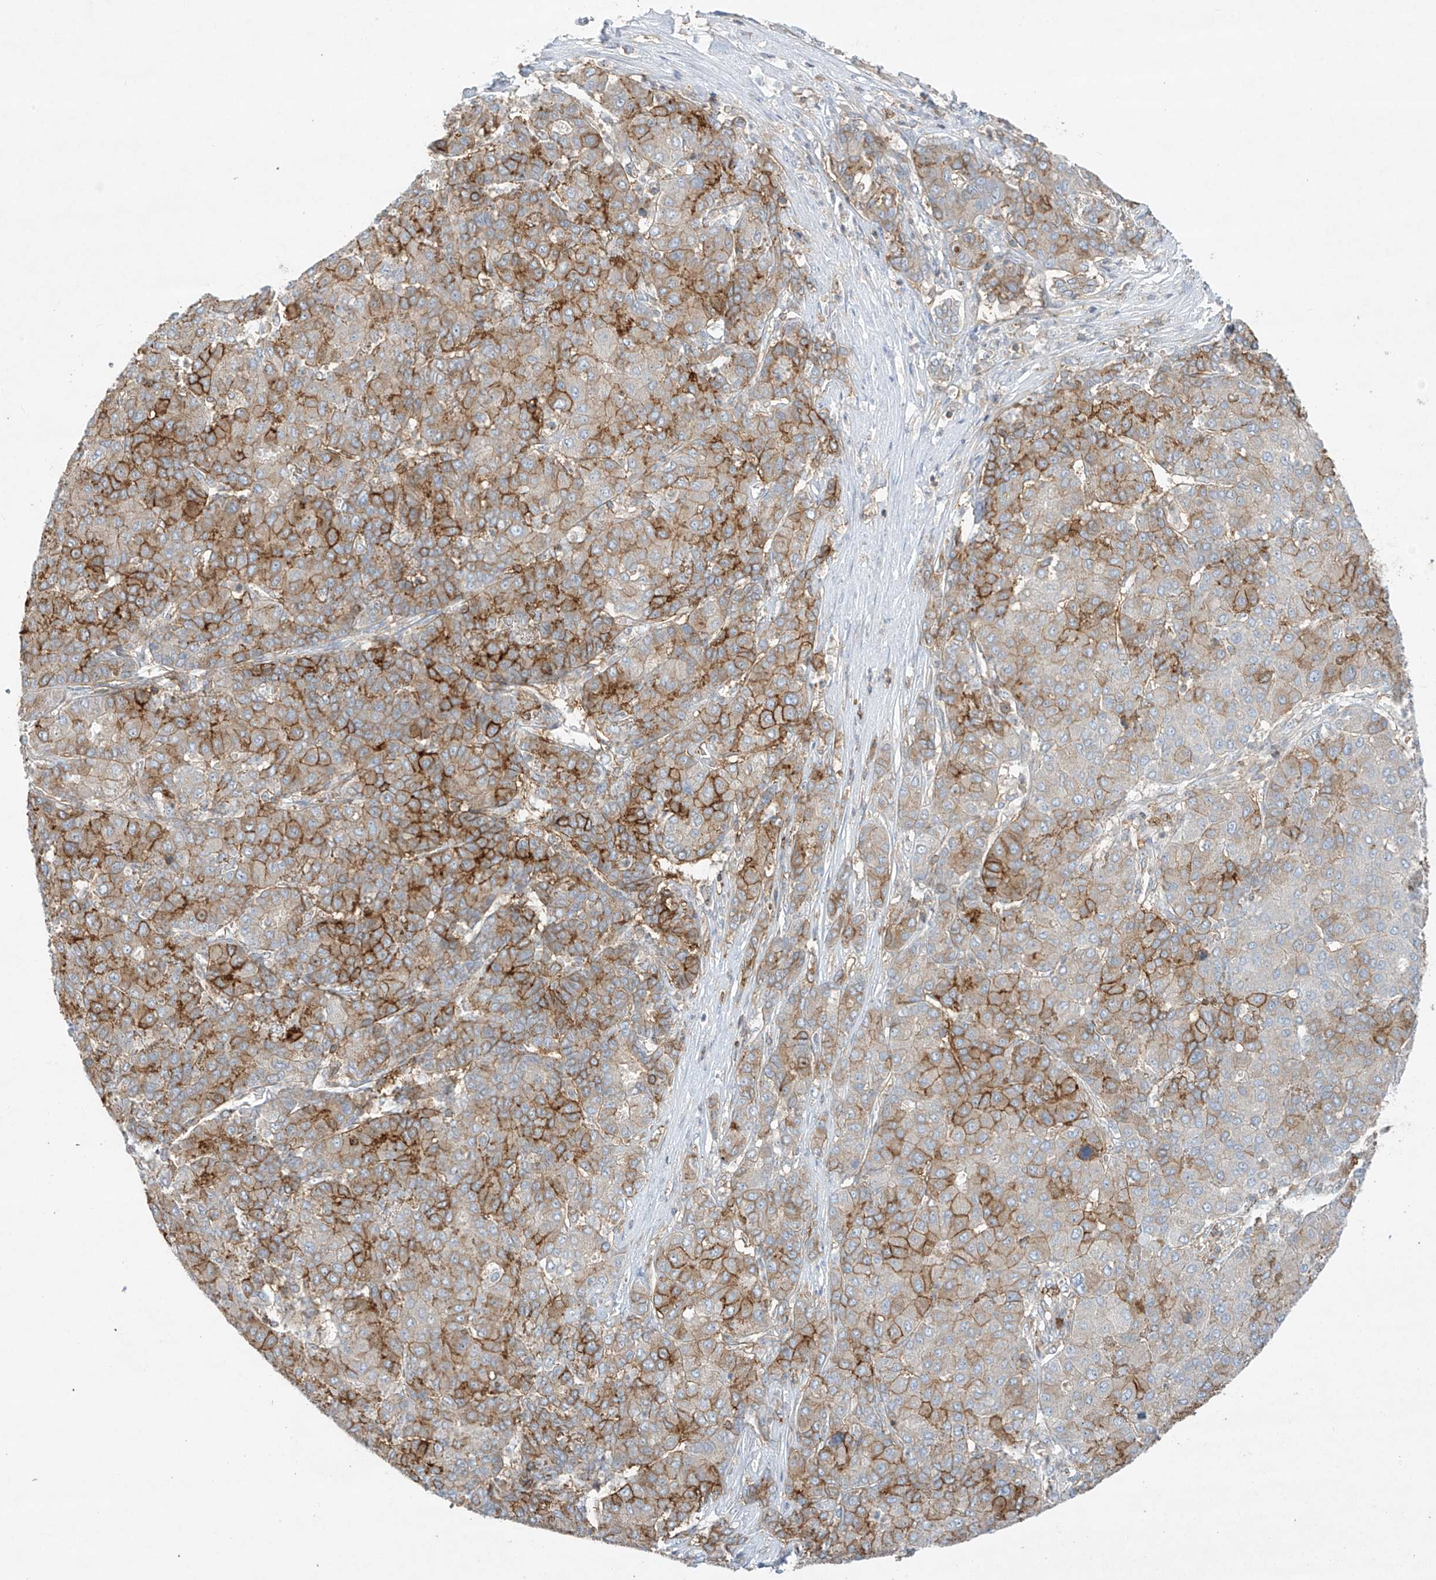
{"staining": {"intensity": "strong", "quantity": "25%-75%", "location": "cytoplasmic/membranous"}, "tissue": "liver cancer", "cell_type": "Tumor cells", "image_type": "cancer", "snomed": [{"axis": "morphology", "description": "Carcinoma, Hepatocellular, NOS"}, {"axis": "topography", "description": "Liver"}], "caption": "Liver cancer tissue reveals strong cytoplasmic/membranous positivity in about 25%-75% of tumor cells, visualized by immunohistochemistry. (DAB IHC with brightfield microscopy, high magnification).", "gene": "HLA-E", "patient": {"sex": "male", "age": 65}}